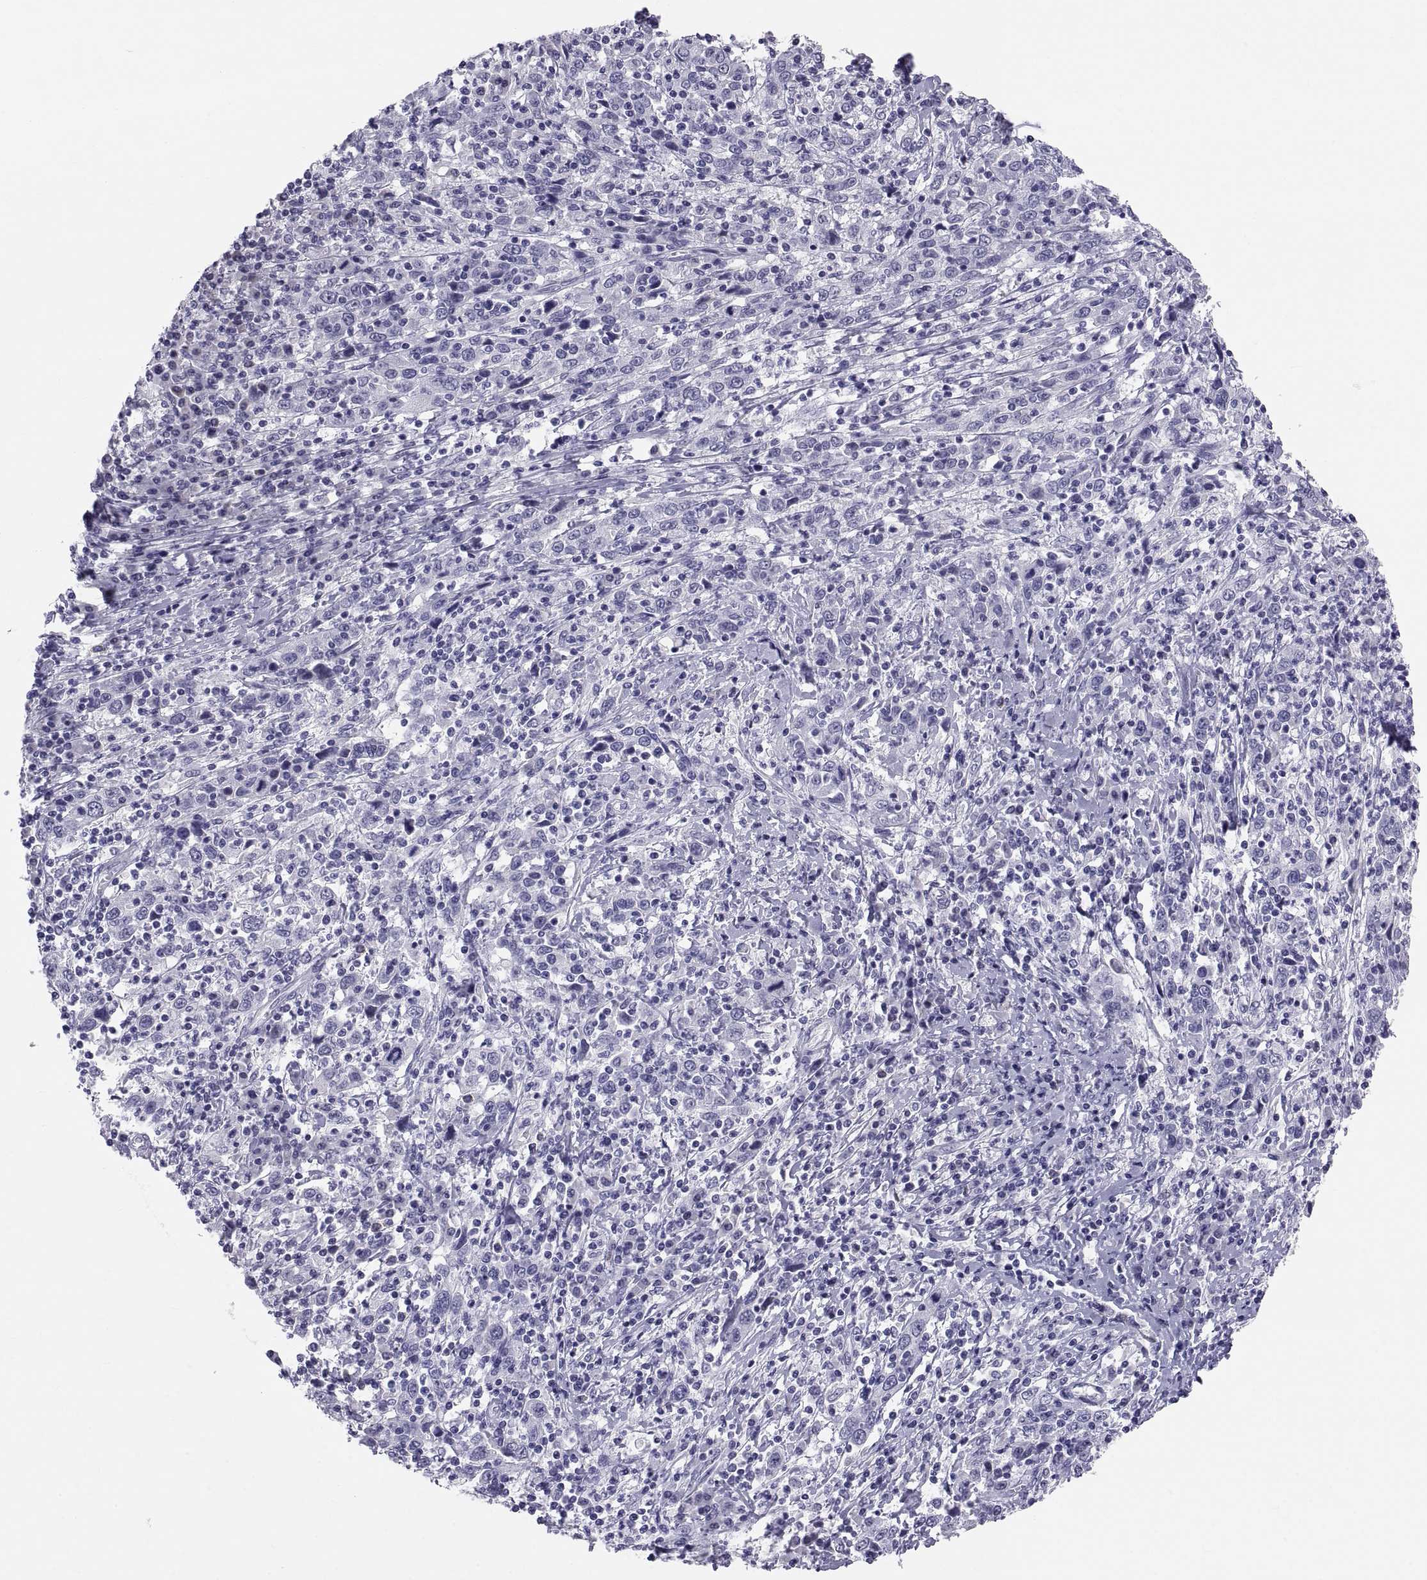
{"staining": {"intensity": "negative", "quantity": "none", "location": "none"}, "tissue": "cervical cancer", "cell_type": "Tumor cells", "image_type": "cancer", "snomed": [{"axis": "morphology", "description": "Squamous cell carcinoma, NOS"}, {"axis": "topography", "description": "Cervix"}], "caption": "This photomicrograph is of cervical cancer (squamous cell carcinoma) stained with IHC to label a protein in brown with the nuclei are counter-stained blue. There is no positivity in tumor cells.", "gene": "FAM170A", "patient": {"sex": "female", "age": 46}}